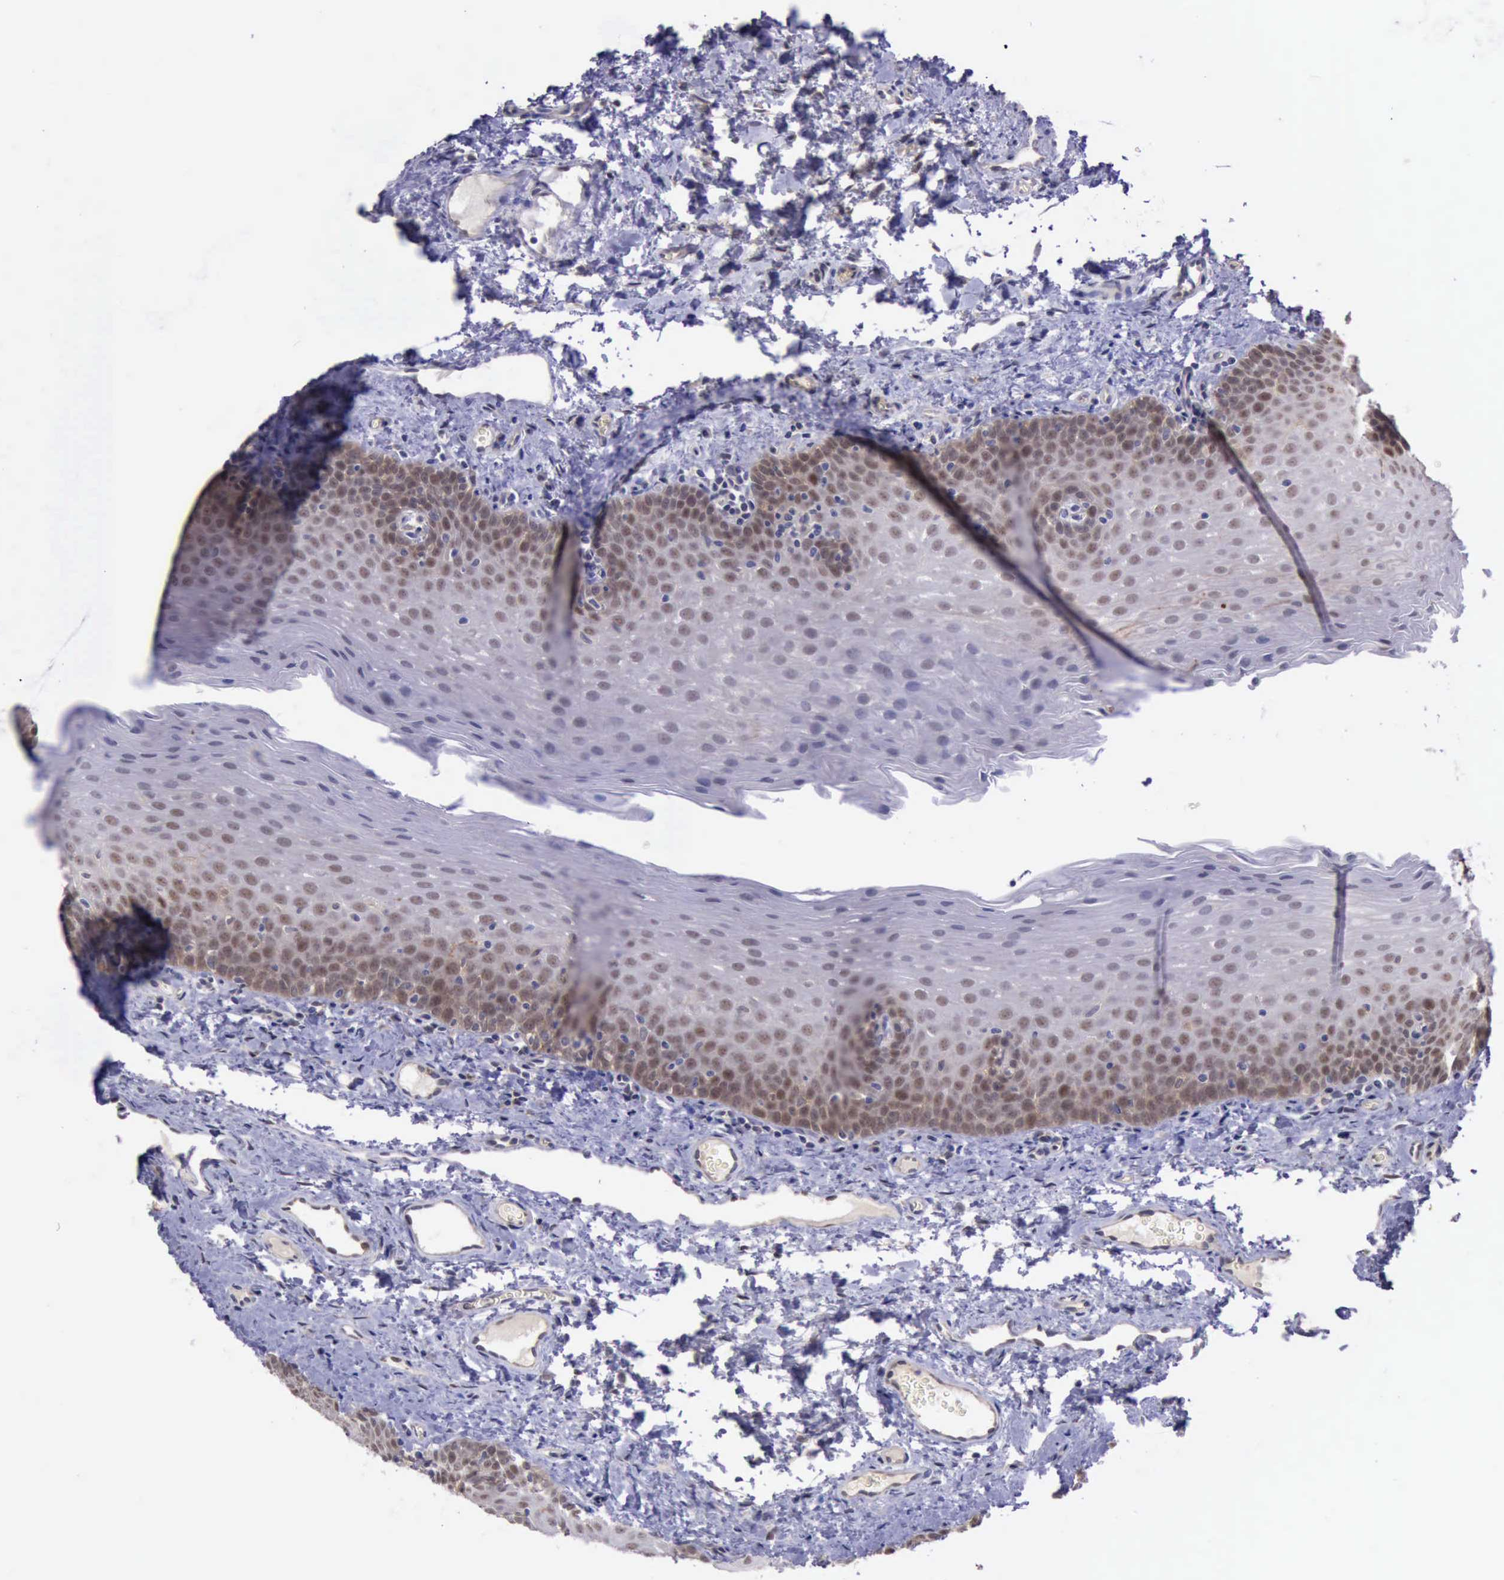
{"staining": {"intensity": "moderate", "quantity": "25%-75%", "location": "cytoplasmic/membranous"}, "tissue": "oral mucosa", "cell_type": "Squamous epithelial cells", "image_type": "normal", "snomed": [{"axis": "morphology", "description": "Normal tissue, NOS"}, {"axis": "topography", "description": "Oral tissue"}], "caption": "Oral mucosa stained with IHC reveals moderate cytoplasmic/membranous expression in about 25%-75% of squamous epithelial cells. The staining was performed using DAB to visualize the protein expression in brown, while the nuclei were stained in blue with hematoxylin (Magnification: 20x).", "gene": "PLEK2", "patient": {"sex": "male", "age": 20}}